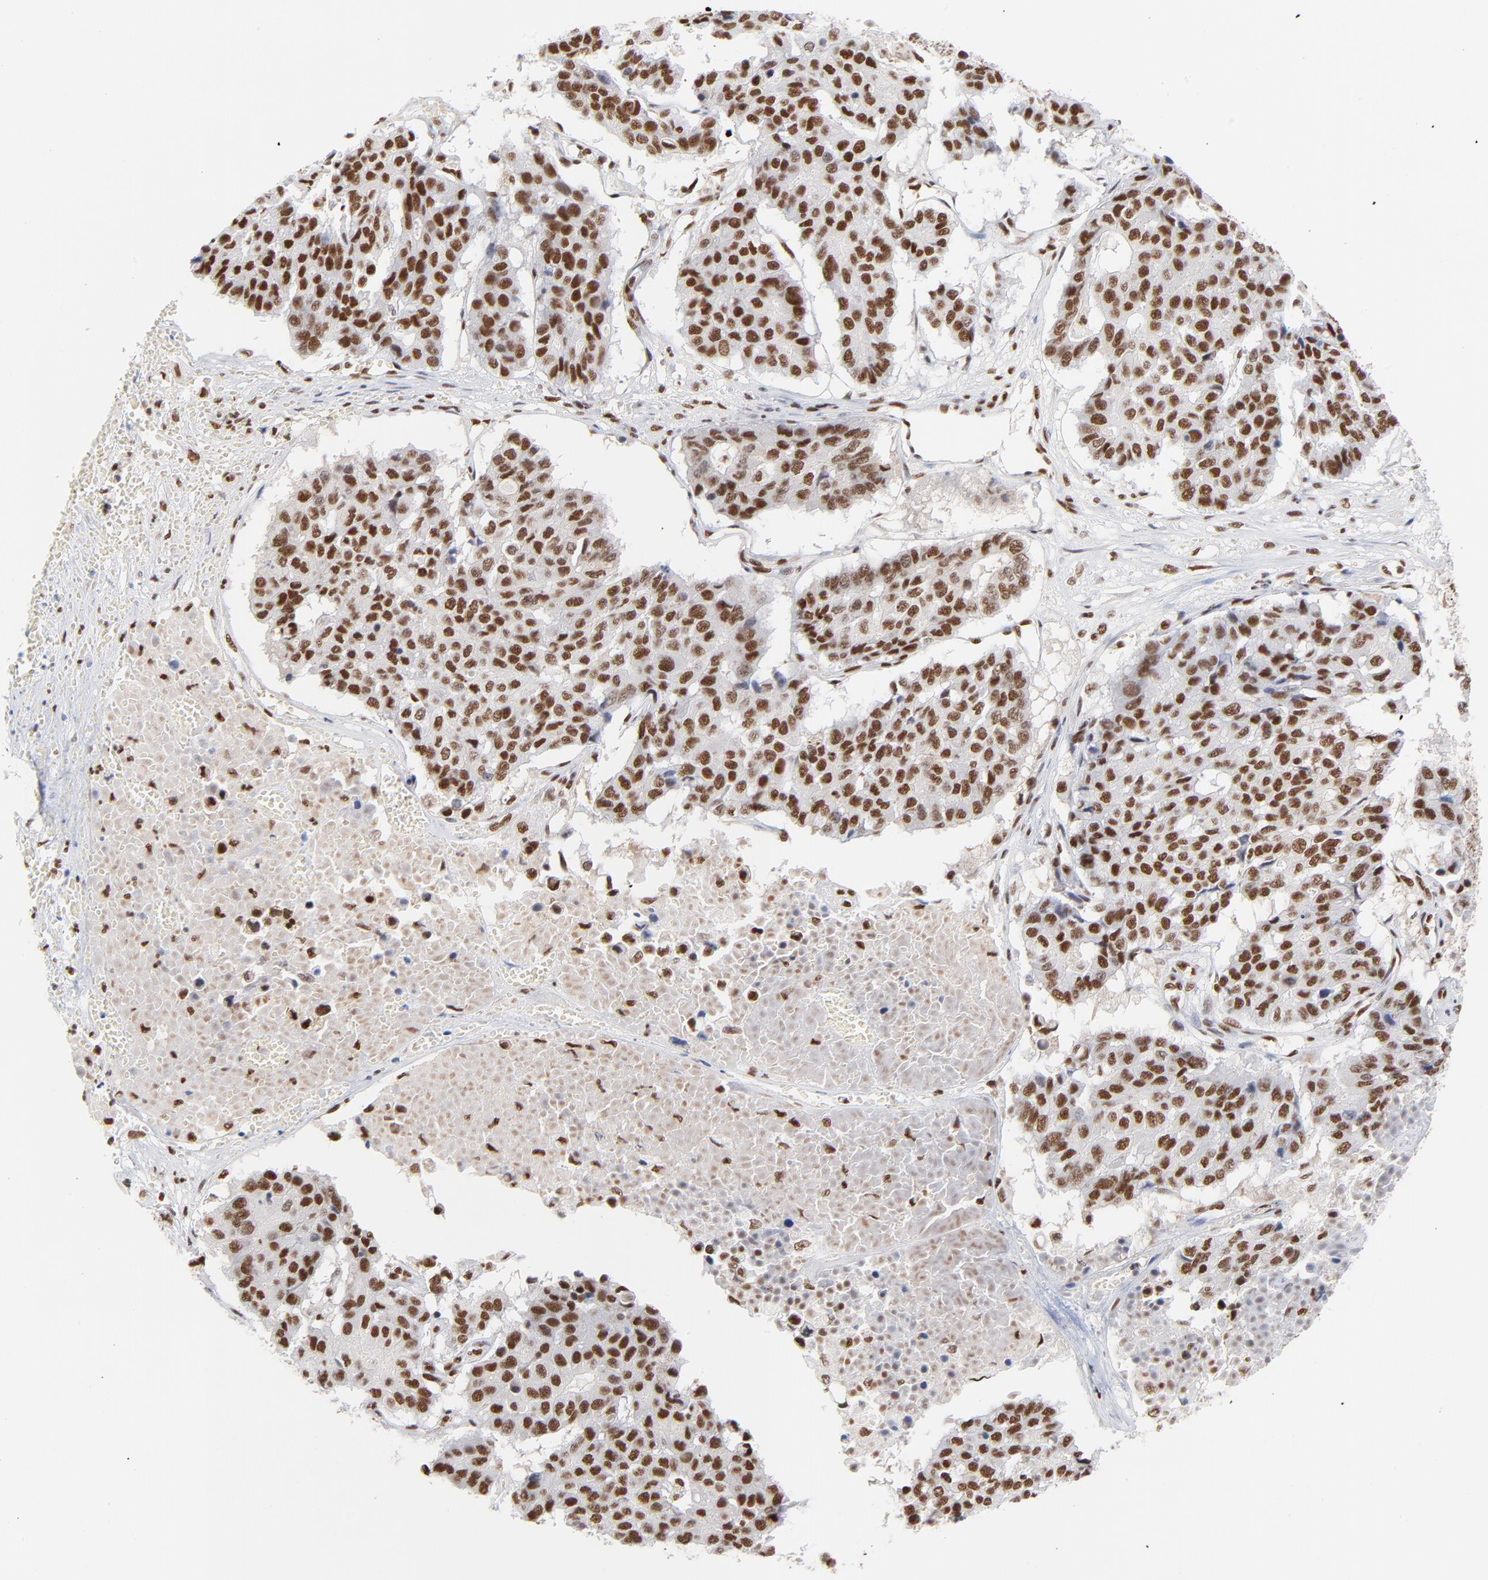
{"staining": {"intensity": "strong", "quantity": ">75%", "location": "nuclear"}, "tissue": "pancreatic cancer", "cell_type": "Tumor cells", "image_type": "cancer", "snomed": [{"axis": "morphology", "description": "Adenocarcinoma, NOS"}, {"axis": "topography", "description": "Pancreas"}], "caption": "Human pancreatic adenocarcinoma stained with a brown dye displays strong nuclear positive staining in approximately >75% of tumor cells.", "gene": "CREB1", "patient": {"sex": "male", "age": 50}}